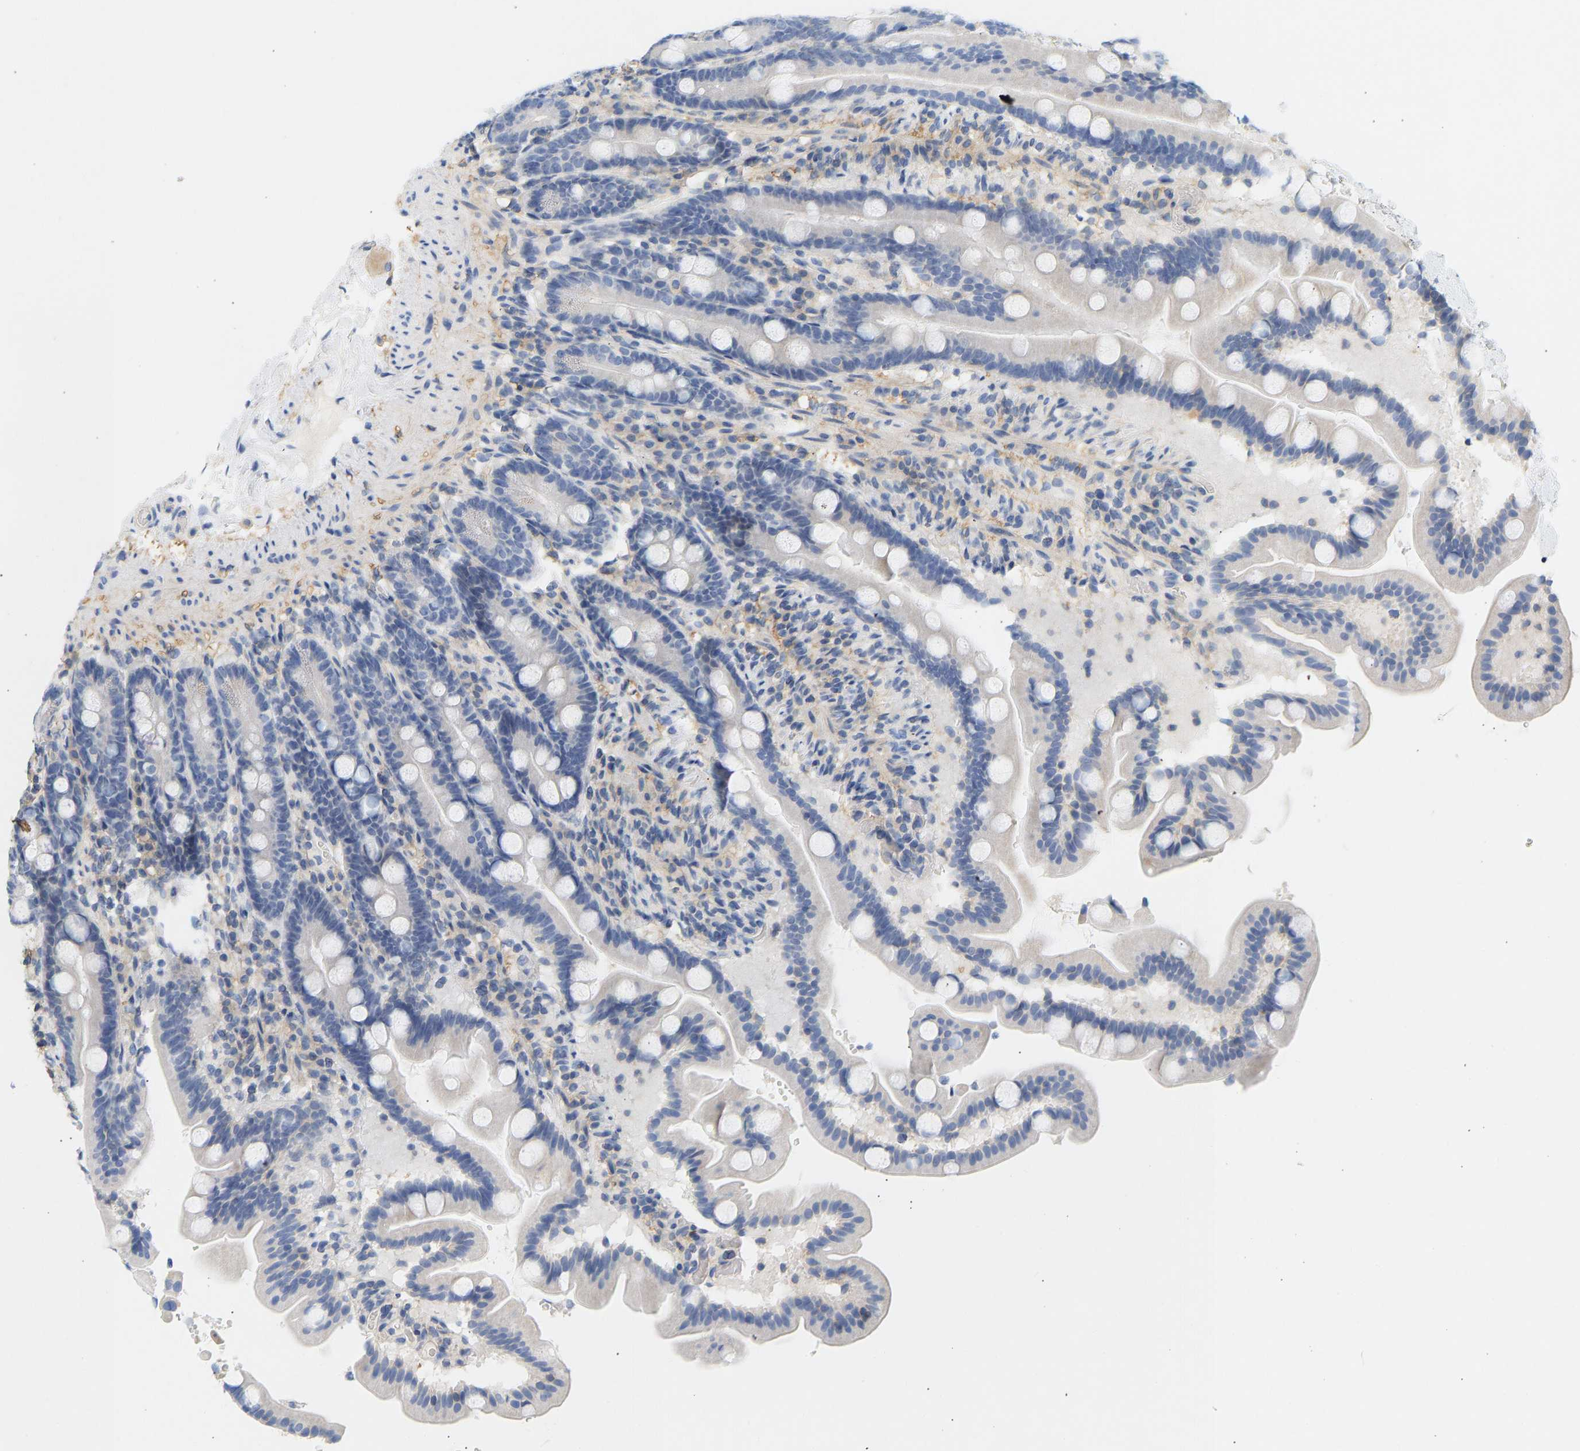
{"staining": {"intensity": "negative", "quantity": "none", "location": "none"}, "tissue": "duodenum", "cell_type": "Glandular cells", "image_type": "normal", "snomed": [{"axis": "morphology", "description": "Normal tissue, NOS"}, {"axis": "topography", "description": "Duodenum"}], "caption": "A photomicrograph of duodenum stained for a protein reveals no brown staining in glandular cells. (Stains: DAB (3,3'-diaminobenzidine) IHC with hematoxylin counter stain, Microscopy: brightfield microscopy at high magnification).", "gene": "BVES", "patient": {"sex": "male", "age": 54}}